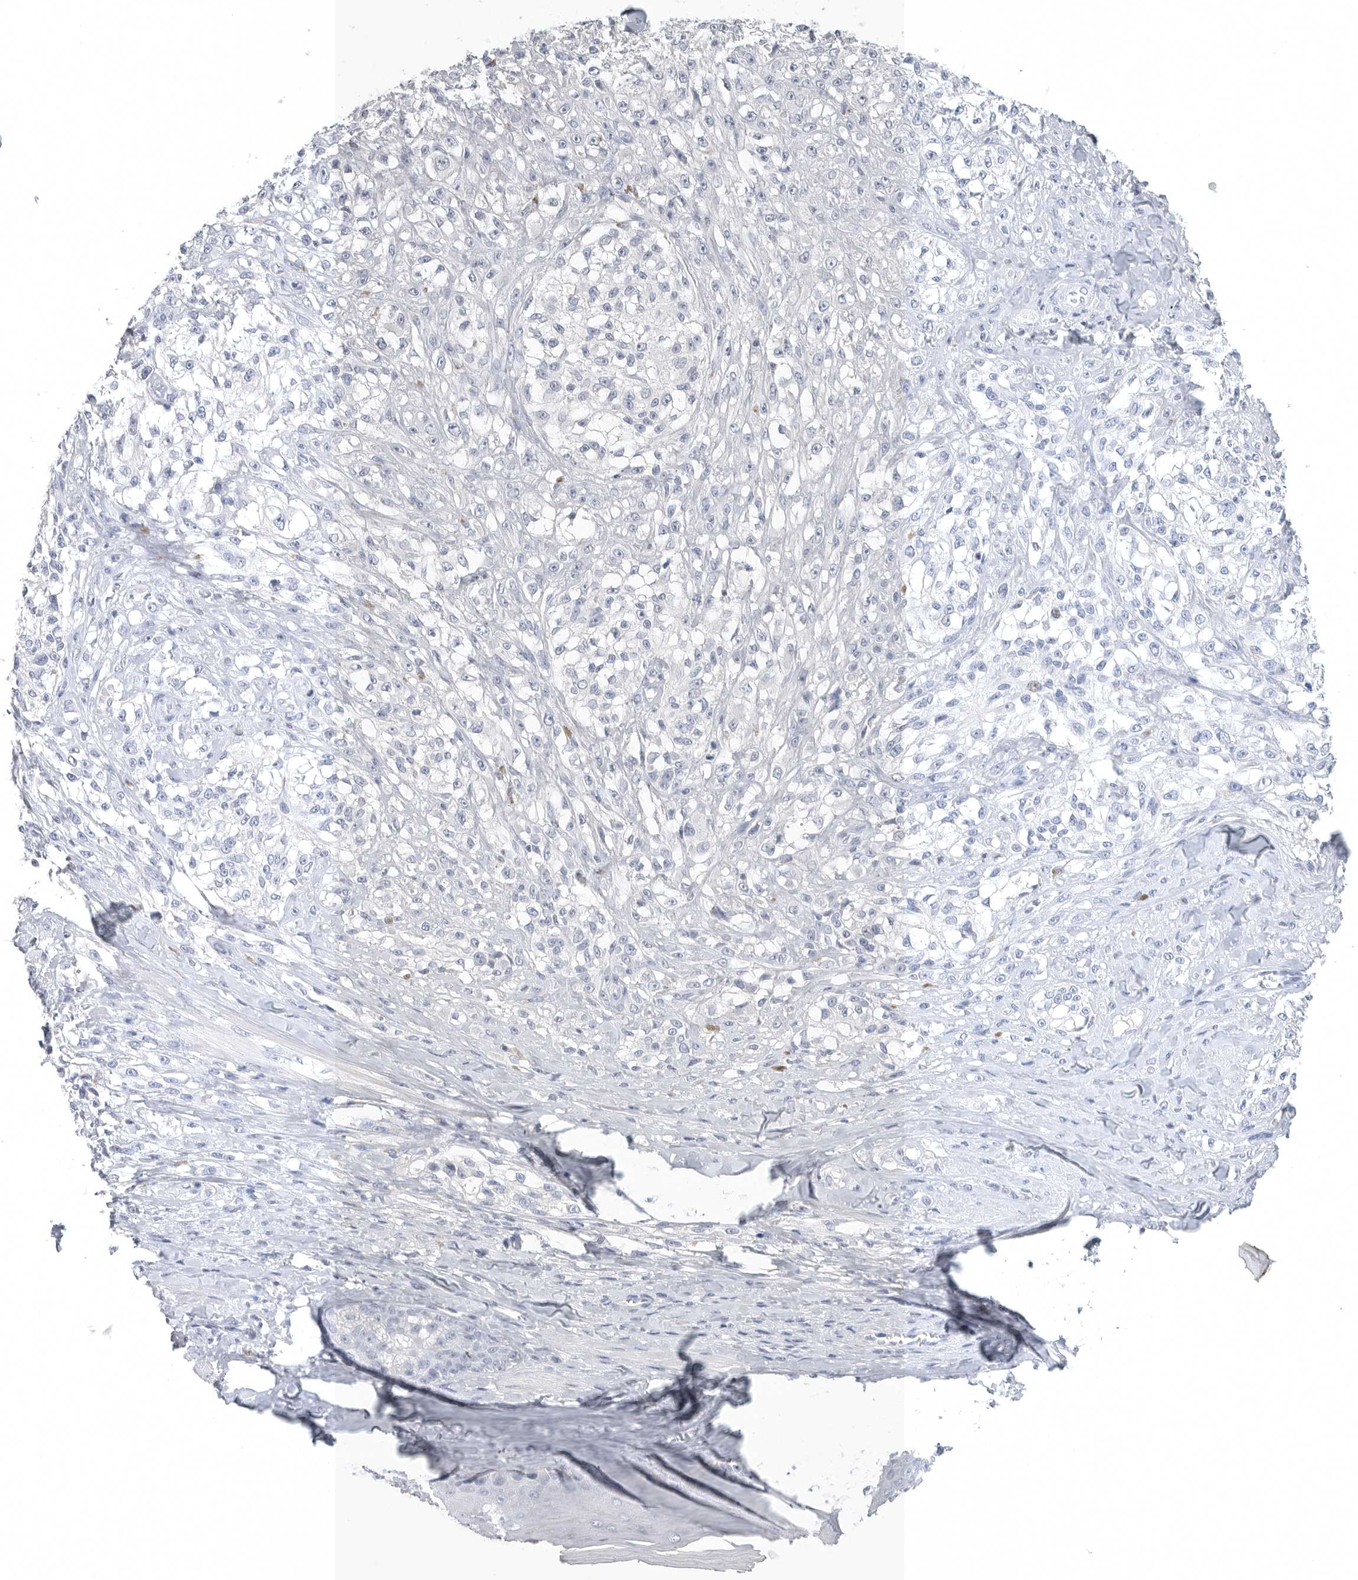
{"staining": {"intensity": "negative", "quantity": "none", "location": "none"}, "tissue": "melanoma", "cell_type": "Tumor cells", "image_type": "cancer", "snomed": [{"axis": "morphology", "description": "Malignant melanoma, NOS"}, {"axis": "topography", "description": "Skin of head"}], "caption": "An immunohistochemistry (IHC) micrograph of melanoma is shown. There is no staining in tumor cells of melanoma.", "gene": "TIMP1", "patient": {"sex": "male", "age": 83}}